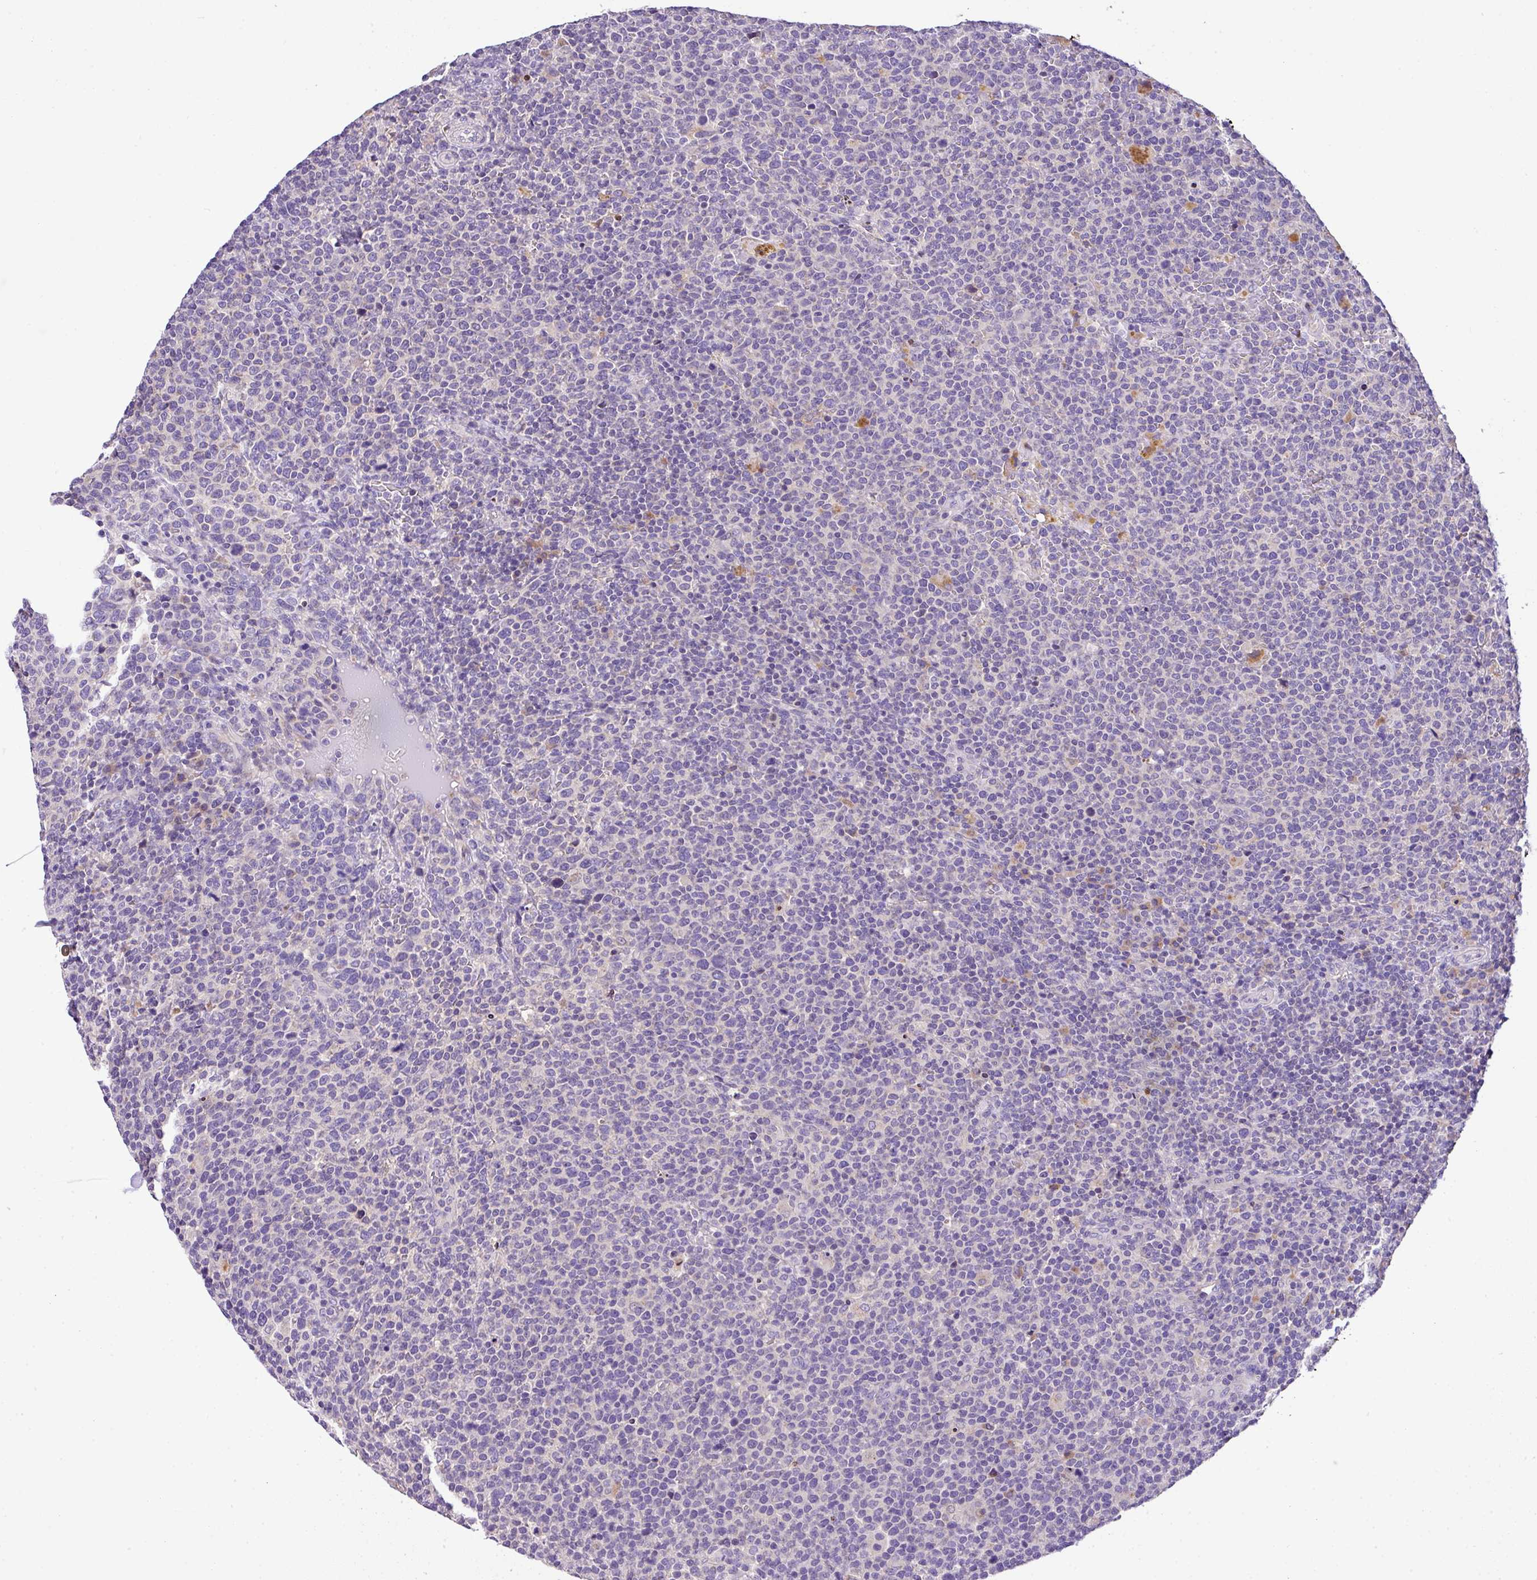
{"staining": {"intensity": "negative", "quantity": "none", "location": "none"}, "tissue": "lymphoma", "cell_type": "Tumor cells", "image_type": "cancer", "snomed": [{"axis": "morphology", "description": "Malignant lymphoma, non-Hodgkin's type, High grade"}, {"axis": "topography", "description": "Lymph node"}], "caption": "The micrograph shows no staining of tumor cells in malignant lymphoma, non-Hodgkin's type (high-grade). The staining is performed using DAB brown chromogen with nuclei counter-stained in using hematoxylin.", "gene": "ANXA2R", "patient": {"sex": "male", "age": 61}}